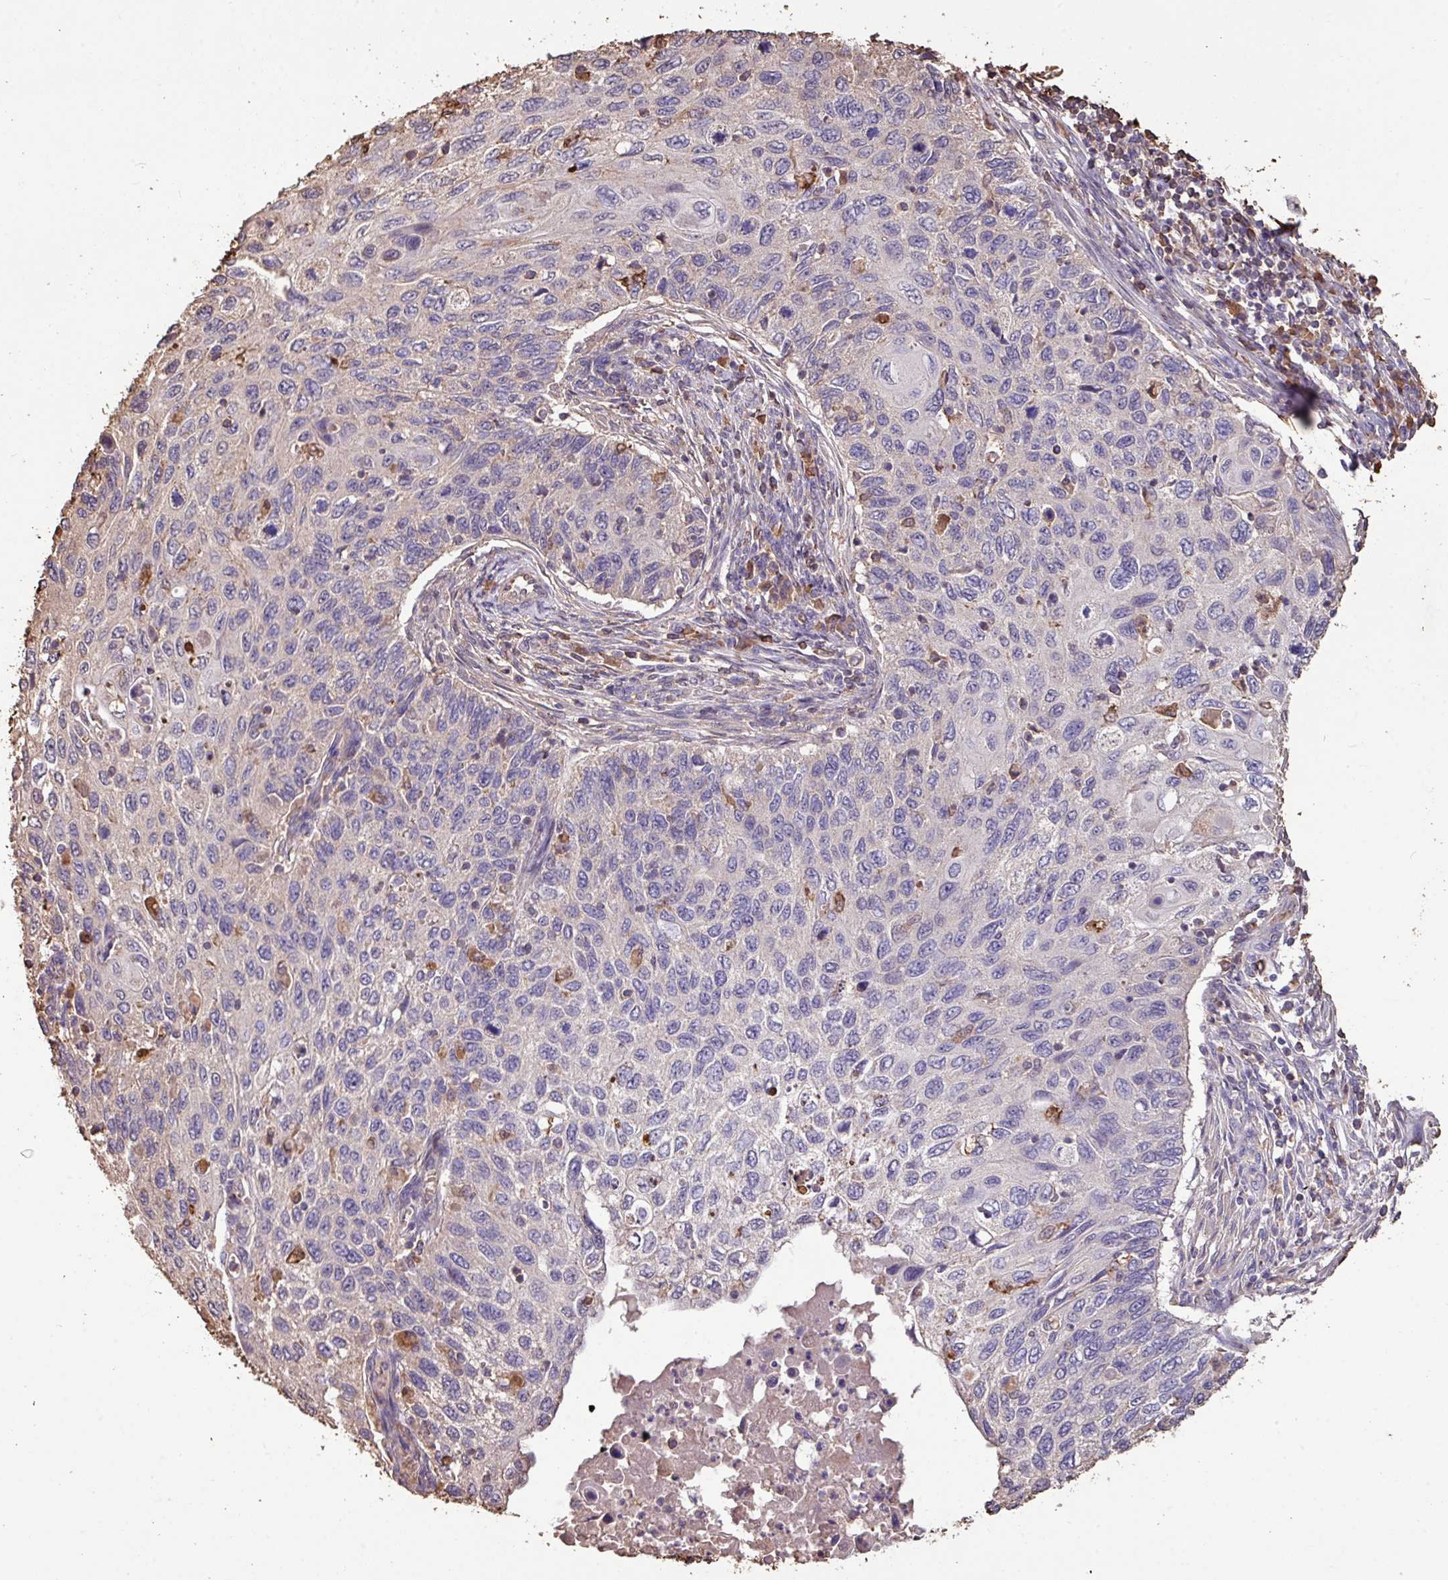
{"staining": {"intensity": "negative", "quantity": "none", "location": "none"}, "tissue": "cervical cancer", "cell_type": "Tumor cells", "image_type": "cancer", "snomed": [{"axis": "morphology", "description": "Squamous cell carcinoma, NOS"}, {"axis": "topography", "description": "Cervix"}], "caption": "Immunohistochemistry (IHC) micrograph of neoplastic tissue: human squamous cell carcinoma (cervical) stained with DAB exhibits no significant protein expression in tumor cells. The staining is performed using DAB (3,3'-diaminobenzidine) brown chromogen with nuclei counter-stained in using hematoxylin.", "gene": "CAMK2B", "patient": {"sex": "female", "age": 70}}